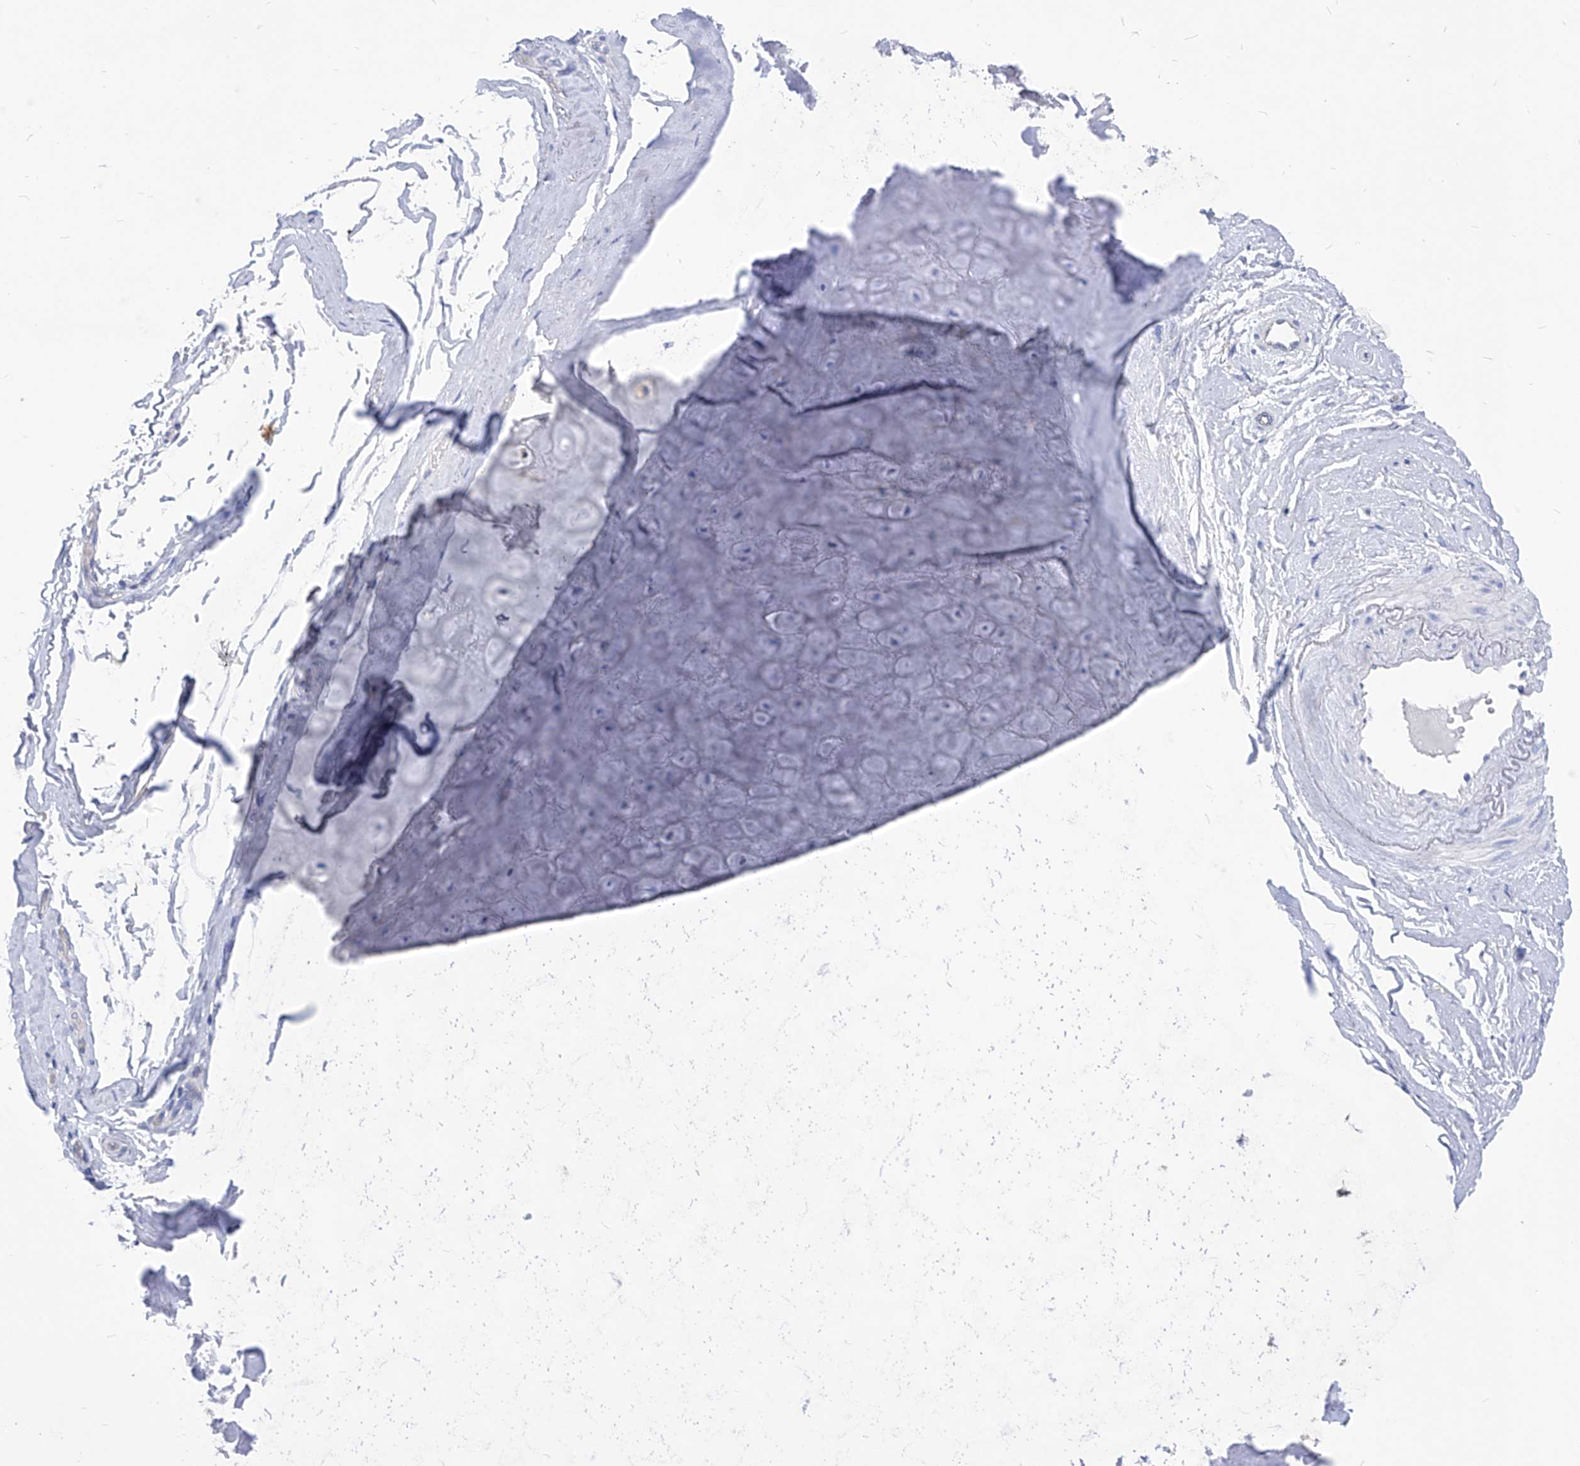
{"staining": {"intensity": "negative", "quantity": "none", "location": "none"}, "tissue": "adipose tissue", "cell_type": "Adipocytes", "image_type": "normal", "snomed": [{"axis": "morphology", "description": "Normal tissue, NOS"}, {"axis": "morphology", "description": "Basal cell carcinoma"}, {"axis": "topography", "description": "Skin"}], "caption": "Immunohistochemistry of benign adipose tissue reveals no expression in adipocytes. (Immunohistochemistry, brightfield microscopy, high magnification).", "gene": "XPNPEP1", "patient": {"sex": "female", "age": 89}}